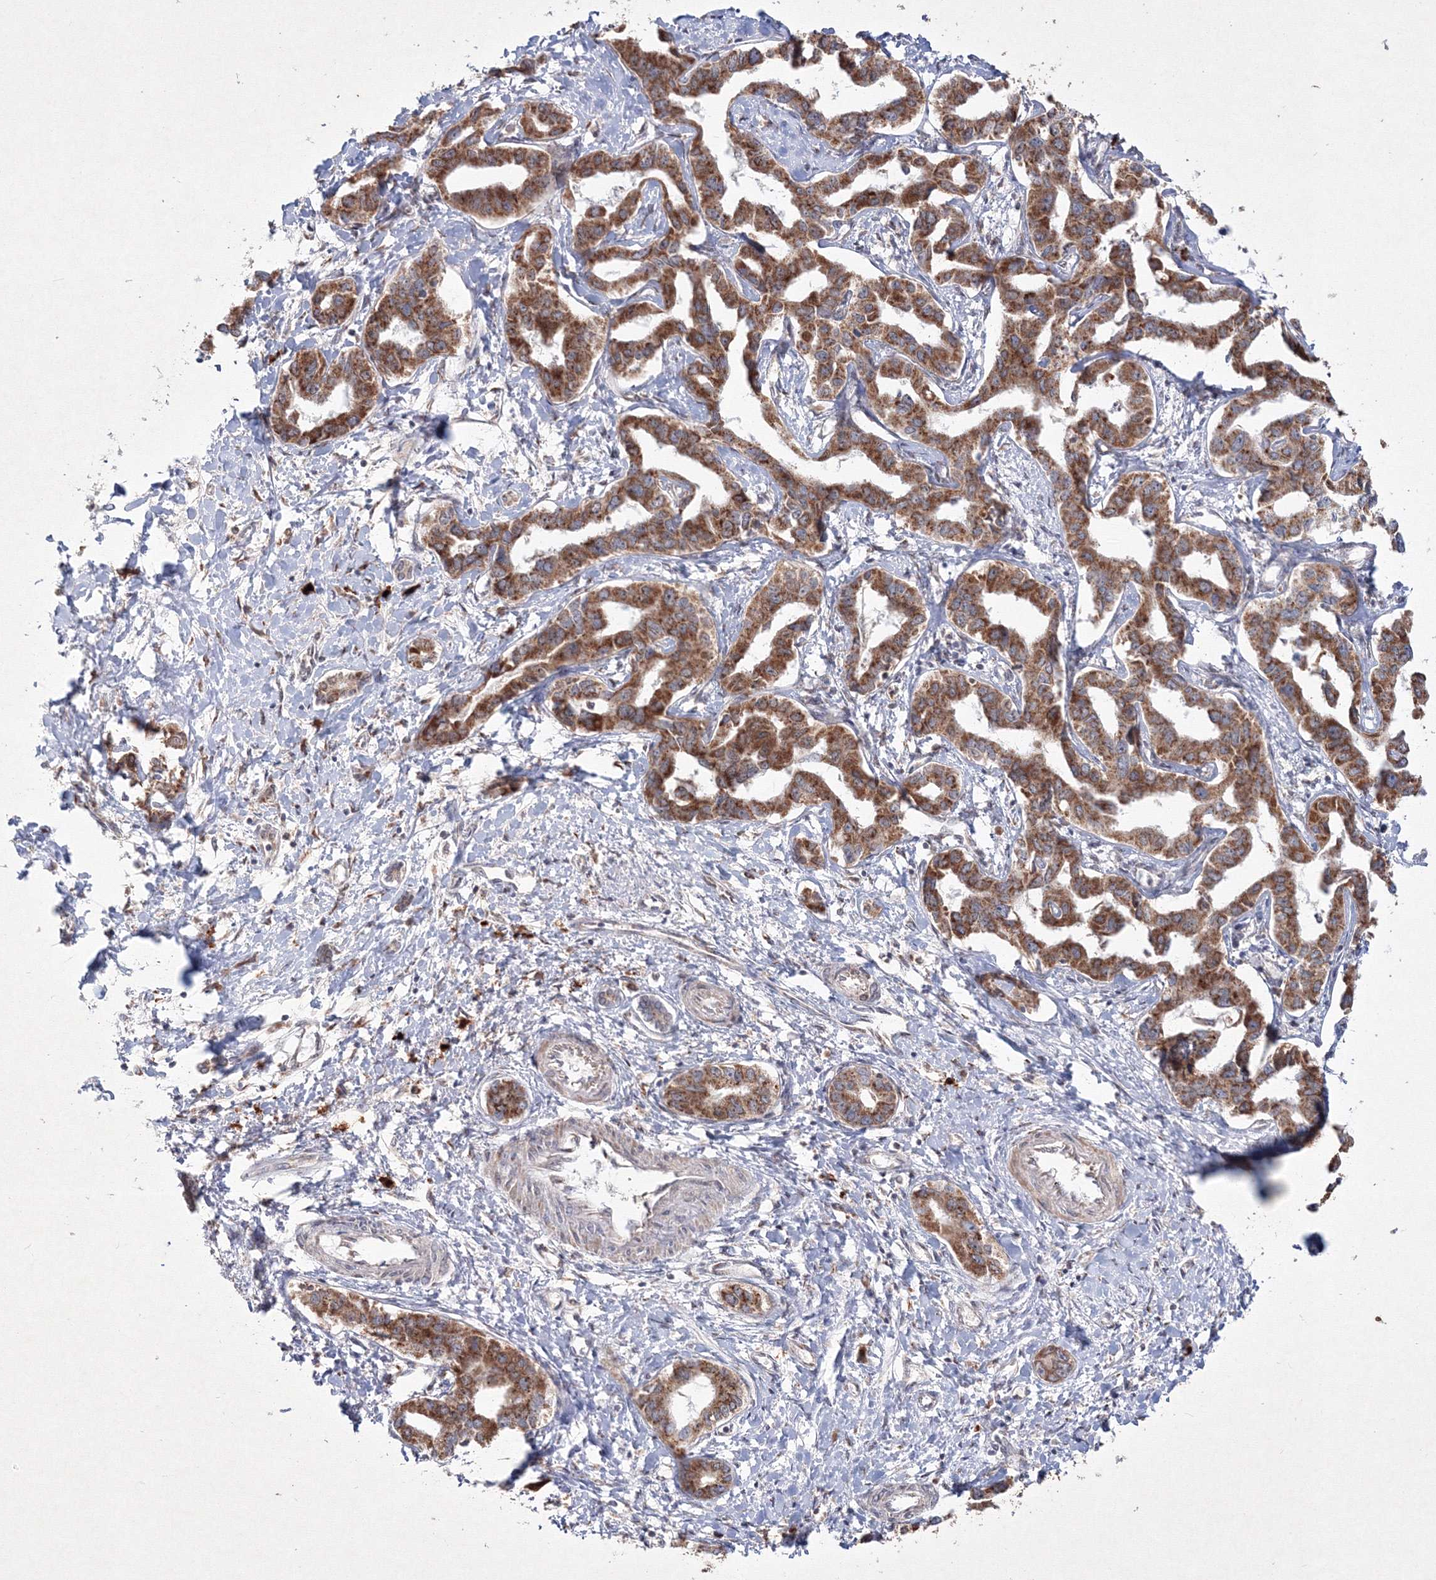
{"staining": {"intensity": "moderate", "quantity": ">75%", "location": "cytoplasmic/membranous"}, "tissue": "liver cancer", "cell_type": "Tumor cells", "image_type": "cancer", "snomed": [{"axis": "morphology", "description": "Cholangiocarcinoma"}, {"axis": "topography", "description": "Liver"}], "caption": "Tumor cells display moderate cytoplasmic/membranous expression in about >75% of cells in liver cholangiocarcinoma.", "gene": "PEX13", "patient": {"sex": "male", "age": 59}}